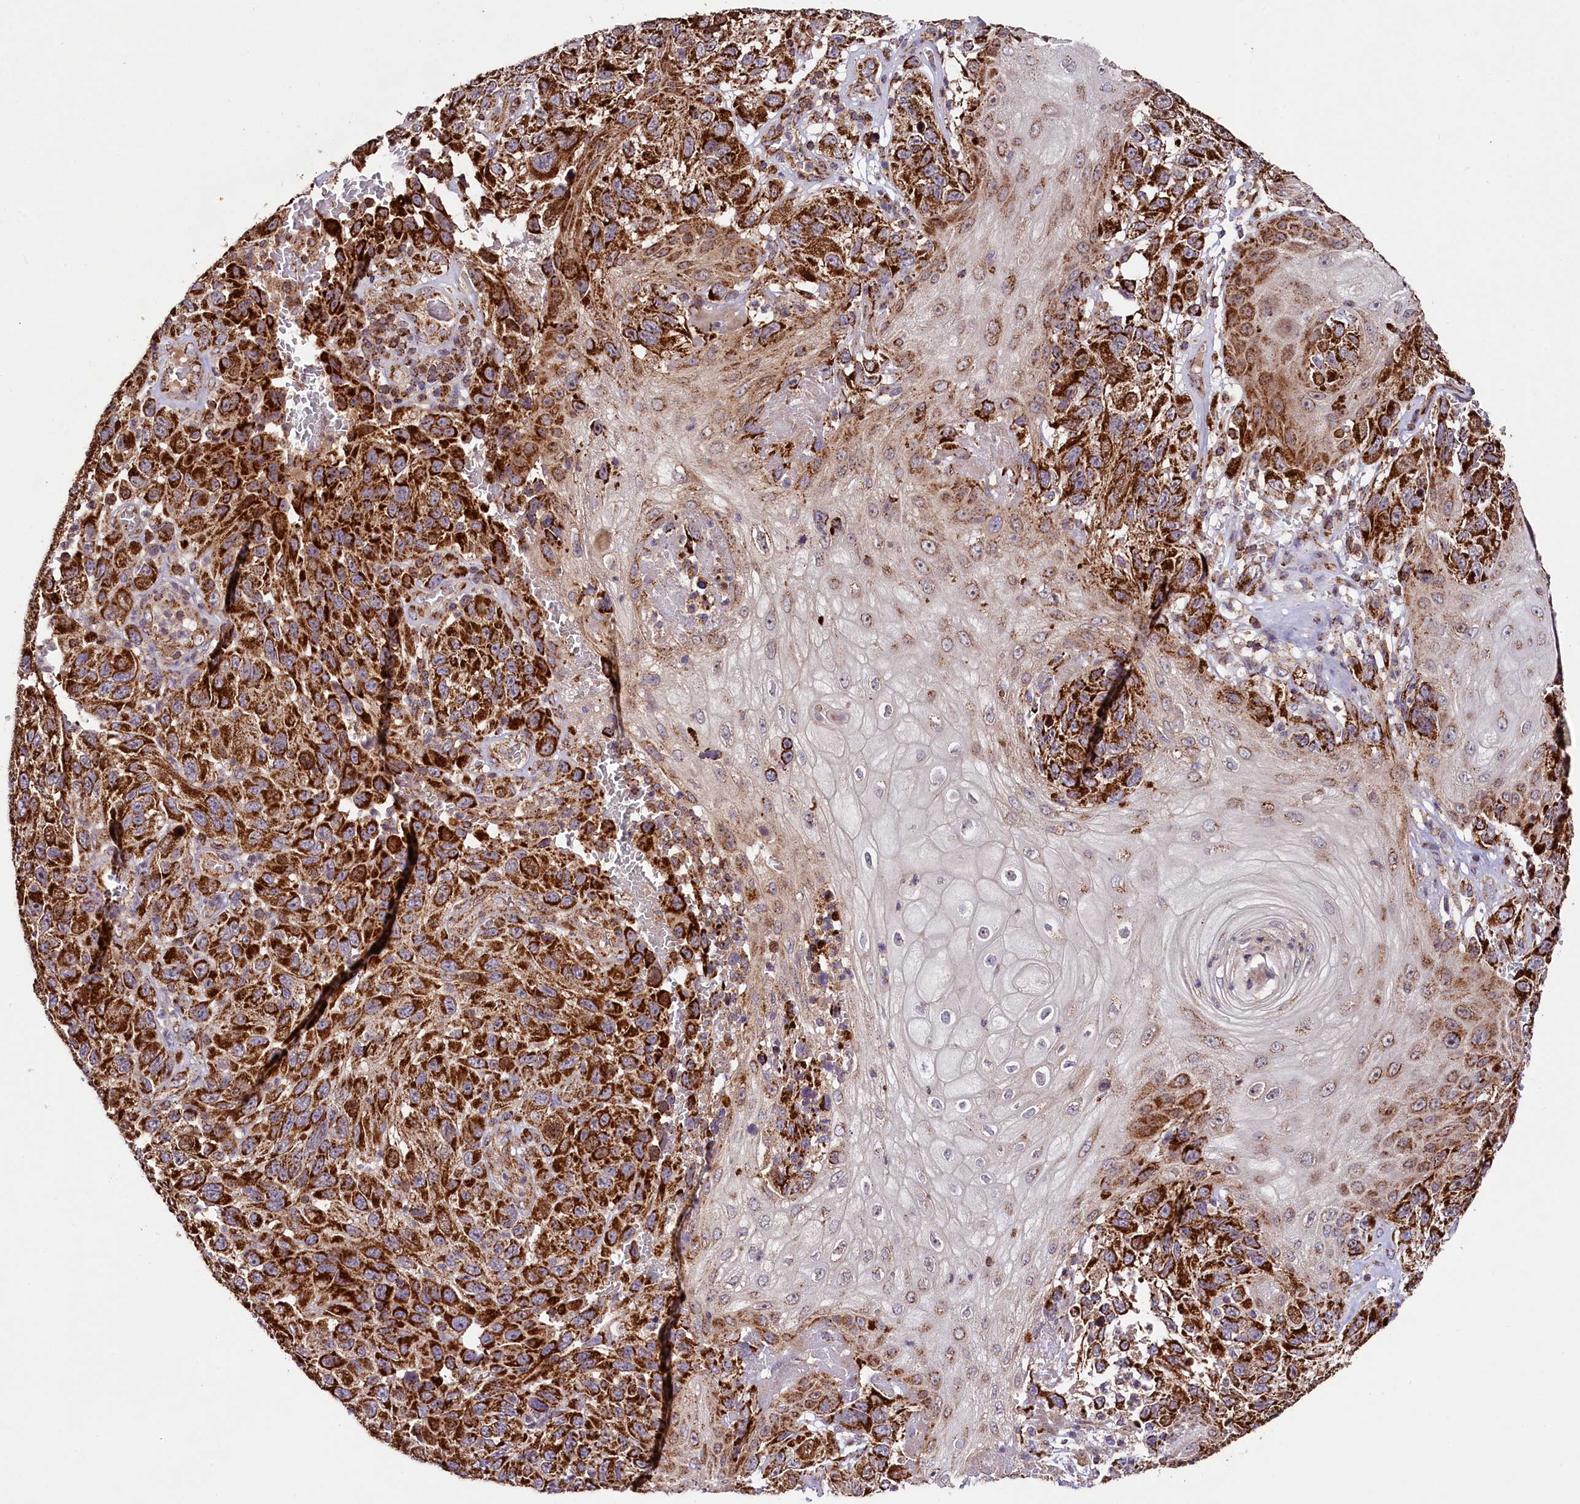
{"staining": {"intensity": "strong", "quantity": ">75%", "location": "cytoplasmic/membranous"}, "tissue": "melanoma", "cell_type": "Tumor cells", "image_type": "cancer", "snomed": [{"axis": "morphology", "description": "Normal tissue, NOS"}, {"axis": "morphology", "description": "Malignant melanoma, NOS"}, {"axis": "topography", "description": "Skin"}], "caption": "Immunohistochemical staining of human malignant melanoma displays high levels of strong cytoplasmic/membranous positivity in about >75% of tumor cells.", "gene": "CLYBL", "patient": {"sex": "female", "age": 96}}